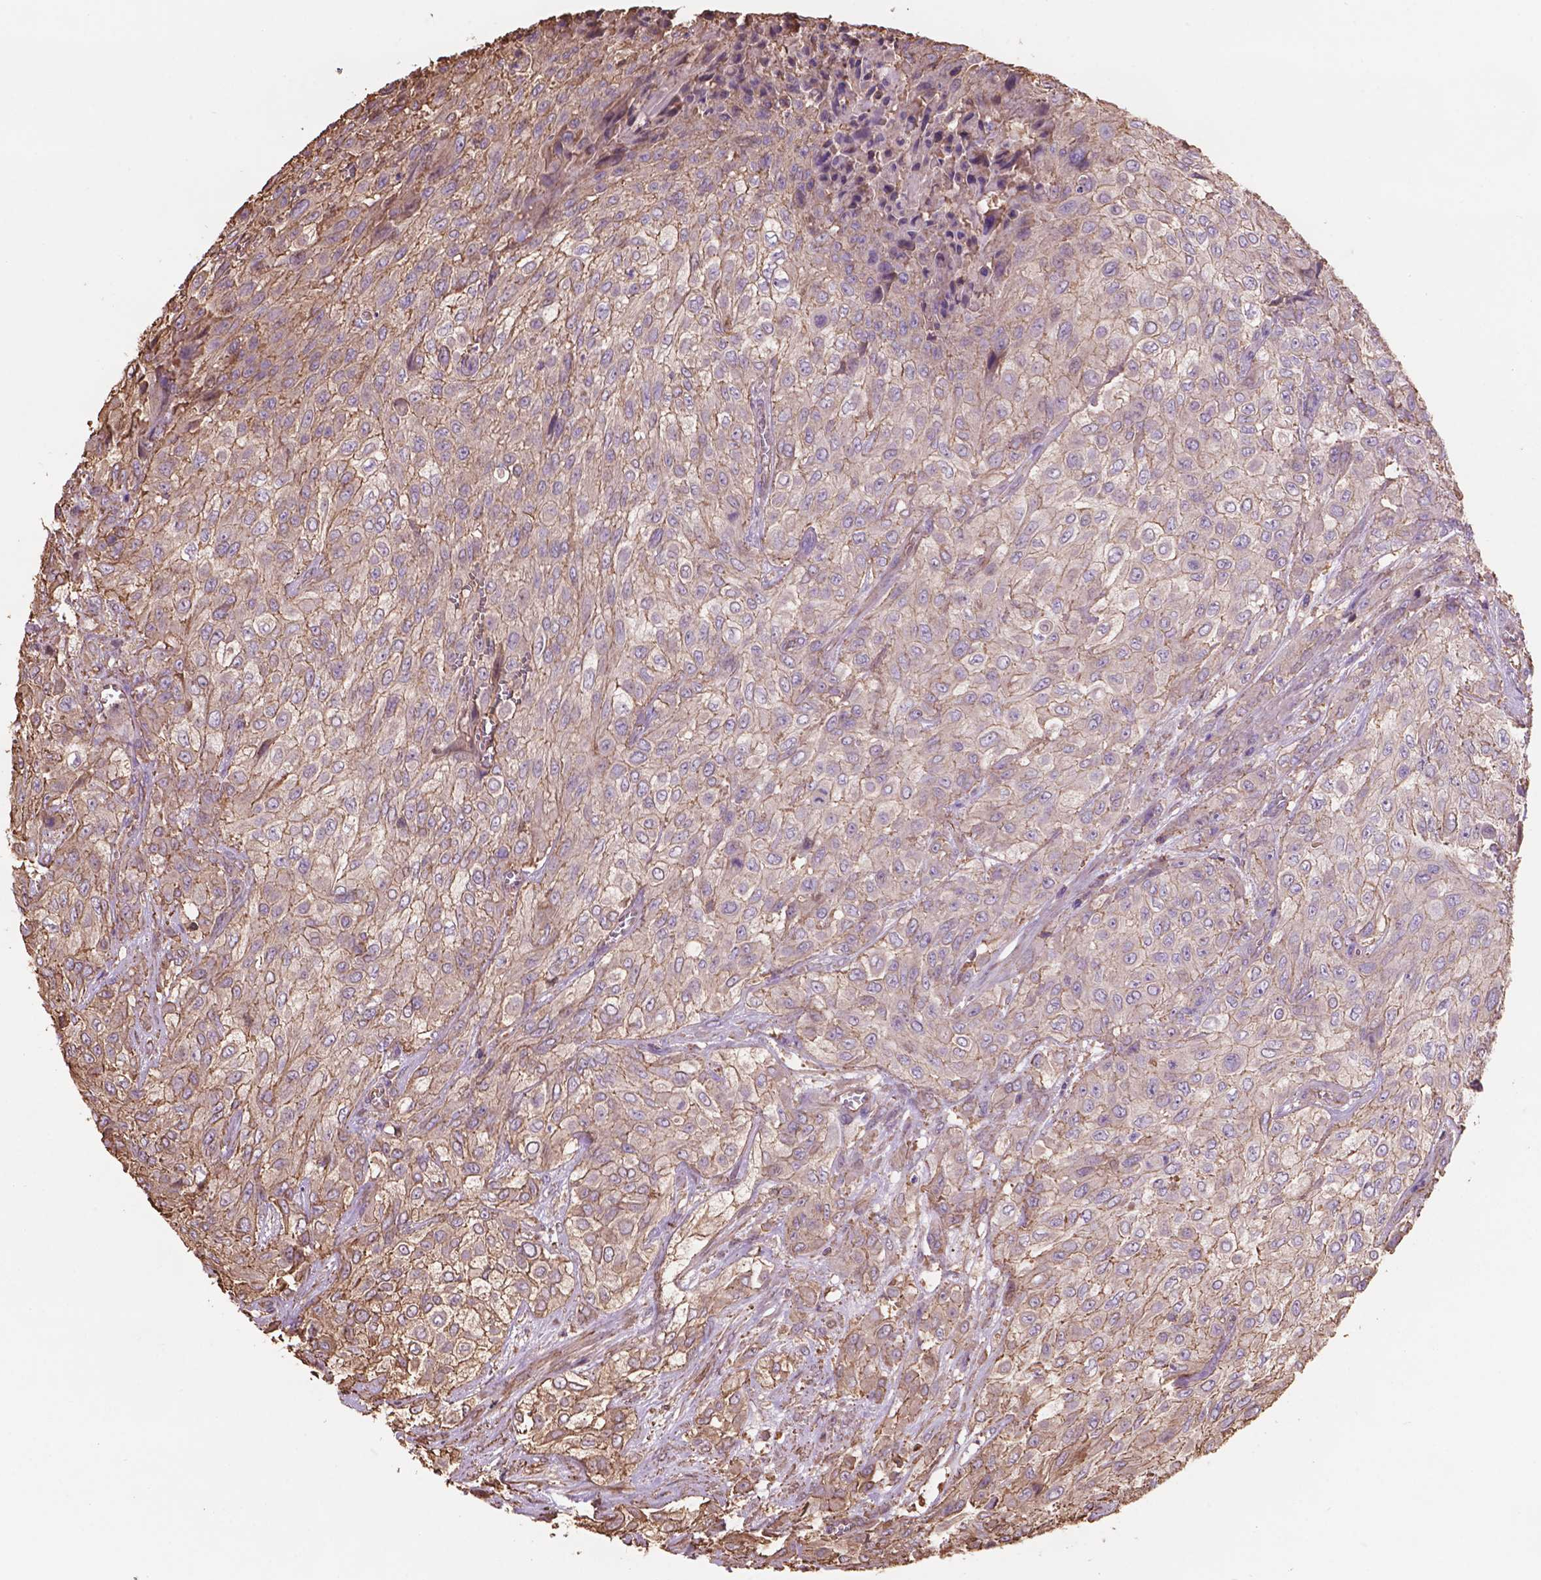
{"staining": {"intensity": "weak", "quantity": ">75%", "location": "cytoplasmic/membranous"}, "tissue": "urothelial cancer", "cell_type": "Tumor cells", "image_type": "cancer", "snomed": [{"axis": "morphology", "description": "Urothelial carcinoma, High grade"}, {"axis": "topography", "description": "Urinary bladder"}], "caption": "Human urothelial carcinoma (high-grade) stained for a protein (brown) displays weak cytoplasmic/membranous positive staining in approximately >75% of tumor cells.", "gene": "NIPA2", "patient": {"sex": "male", "age": 57}}